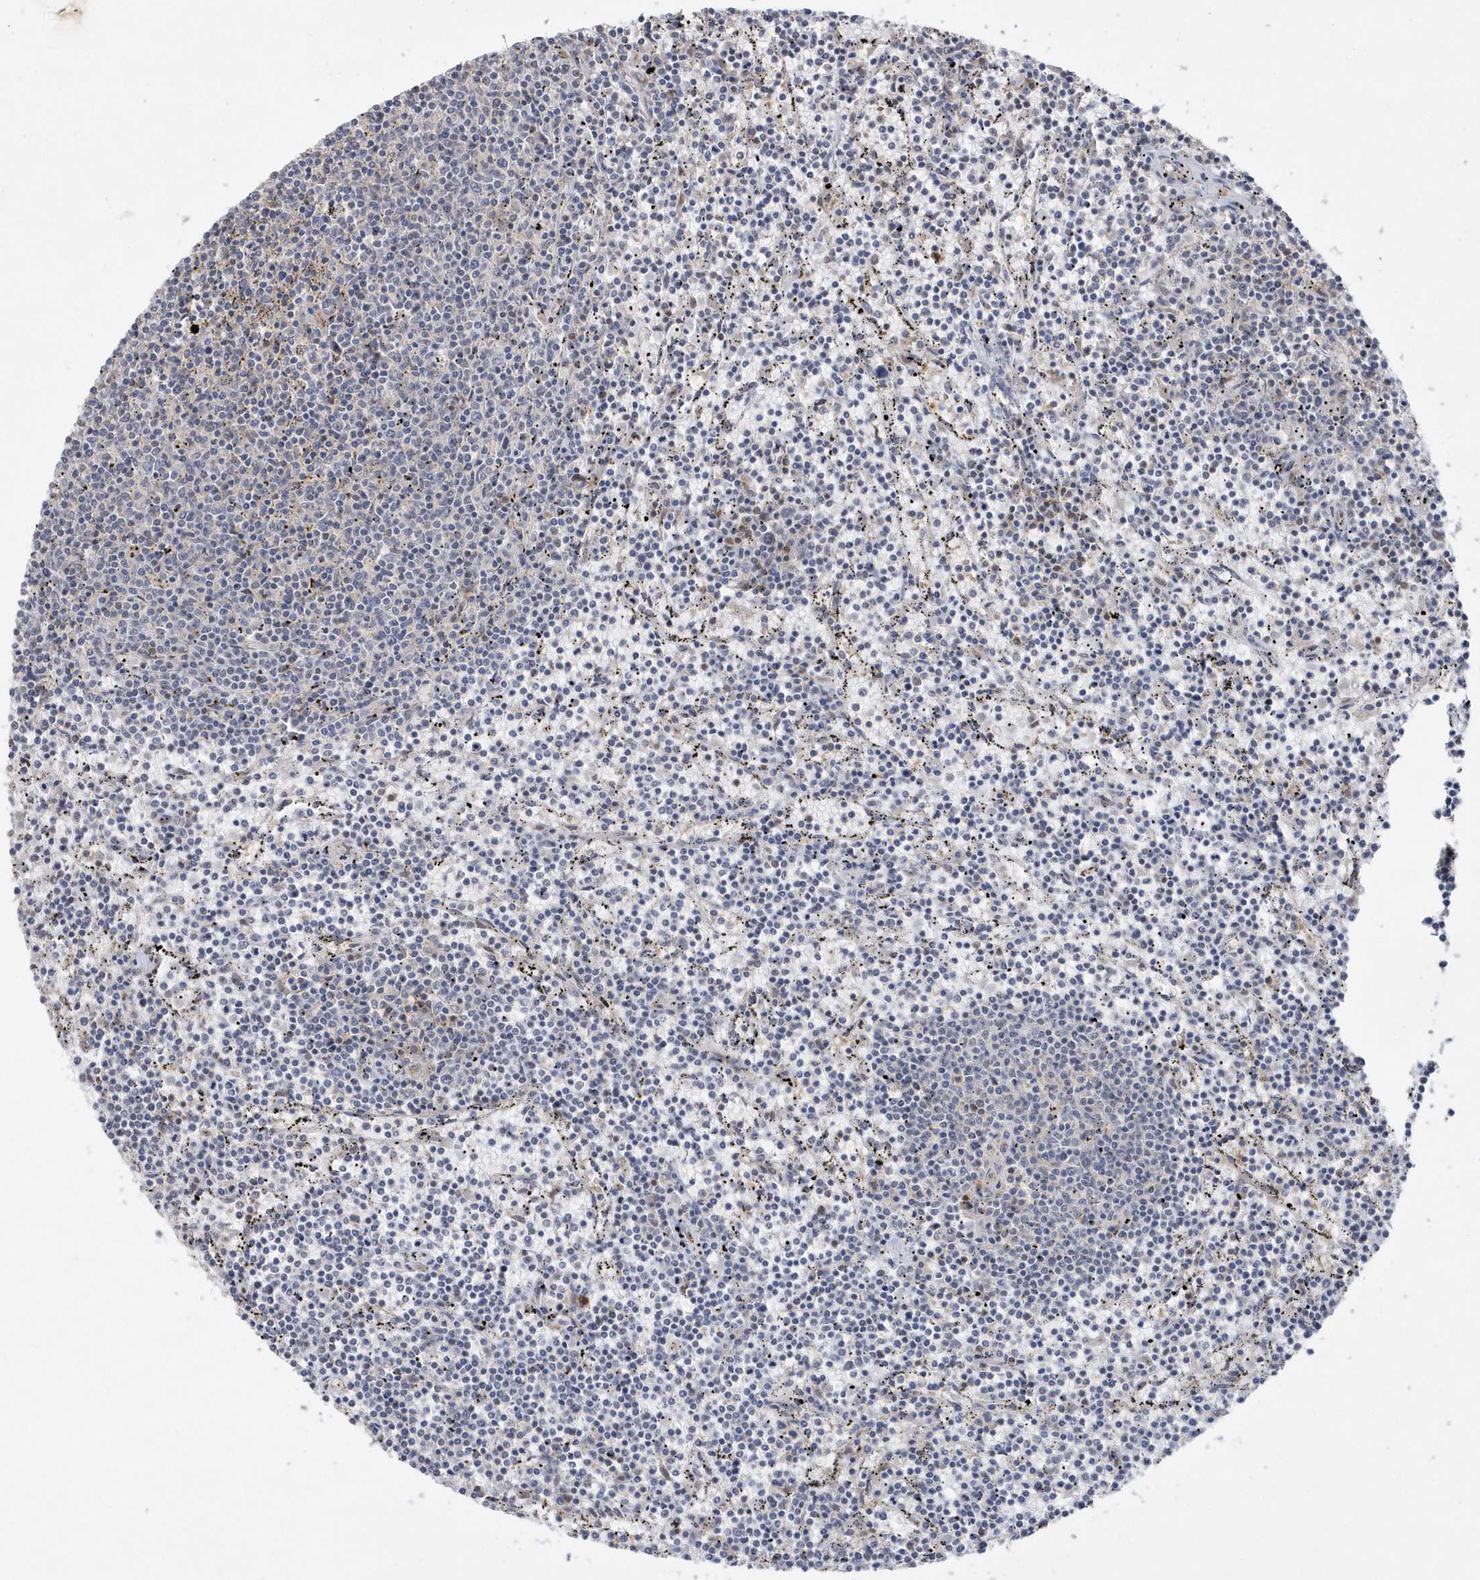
{"staining": {"intensity": "negative", "quantity": "none", "location": "none"}, "tissue": "lymphoma", "cell_type": "Tumor cells", "image_type": "cancer", "snomed": [{"axis": "morphology", "description": "Malignant lymphoma, non-Hodgkin's type, Low grade"}, {"axis": "topography", "description": "Spleen"}], "caption": "Tumor cells are negative for protein expression in human low-grade malignant lymphoma, non-Hodgkin's type.", "gene": "CRIP3", "patient": {"sex": "female", "age": 50}}